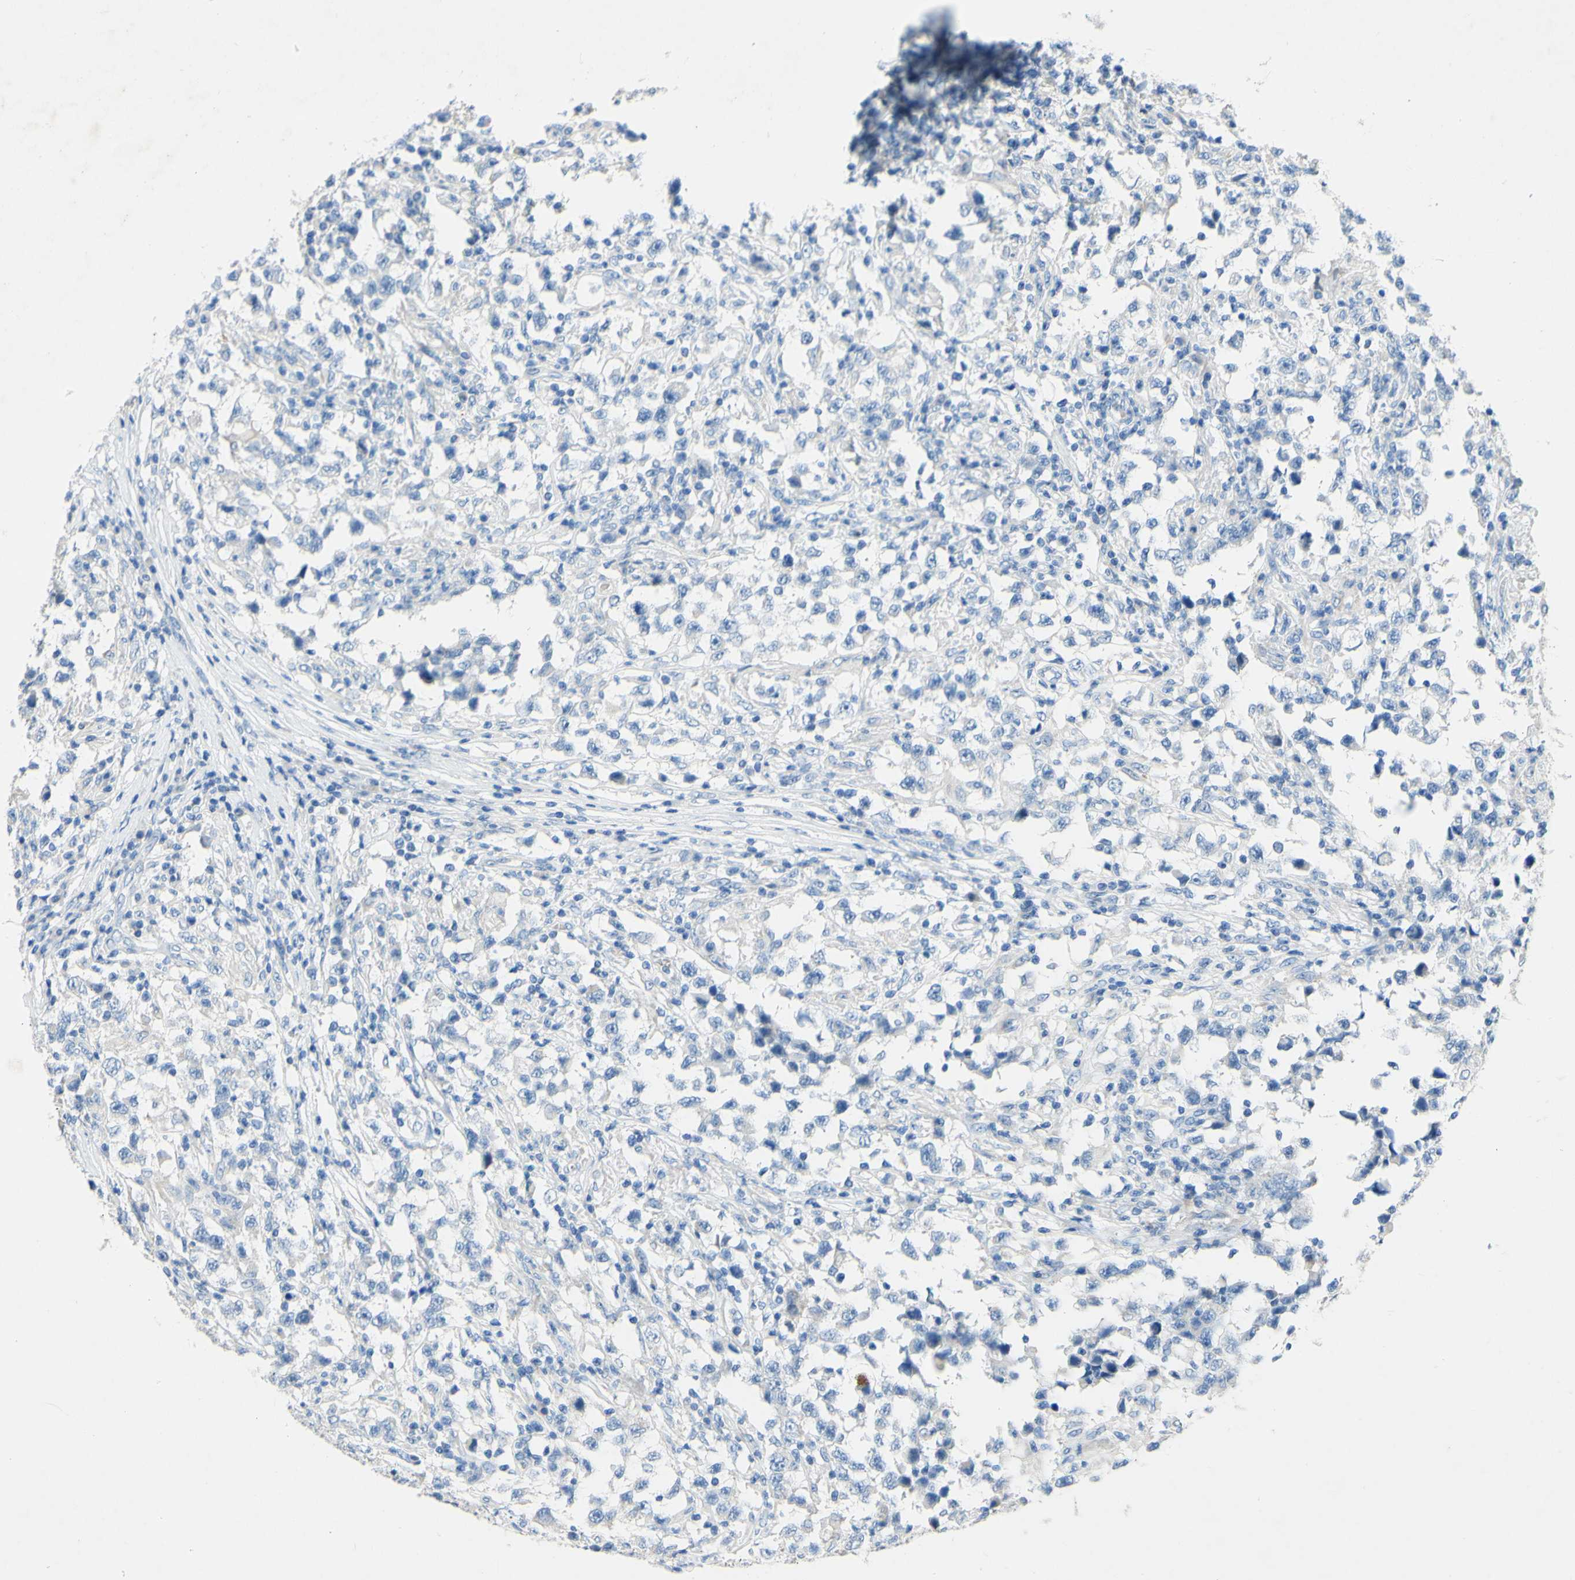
{"staining": {"intensity": "negative", "quantity": "none", "location": "none"}, "tissue": "testis cancer", "cell_type": "Tumor cells", "image_type": "cancer", "snomed": [{"axis": "morphology", "description": "Carcinoma, Embryonal, NOS"}, {"axis": "topography", "description": "Testis"}], "caption": "Tumor cells are negative for protein expression in human embryonal carcinoma (testis).", "gene": "ACADL", "patient": {"sex": "male", "age": 21}}